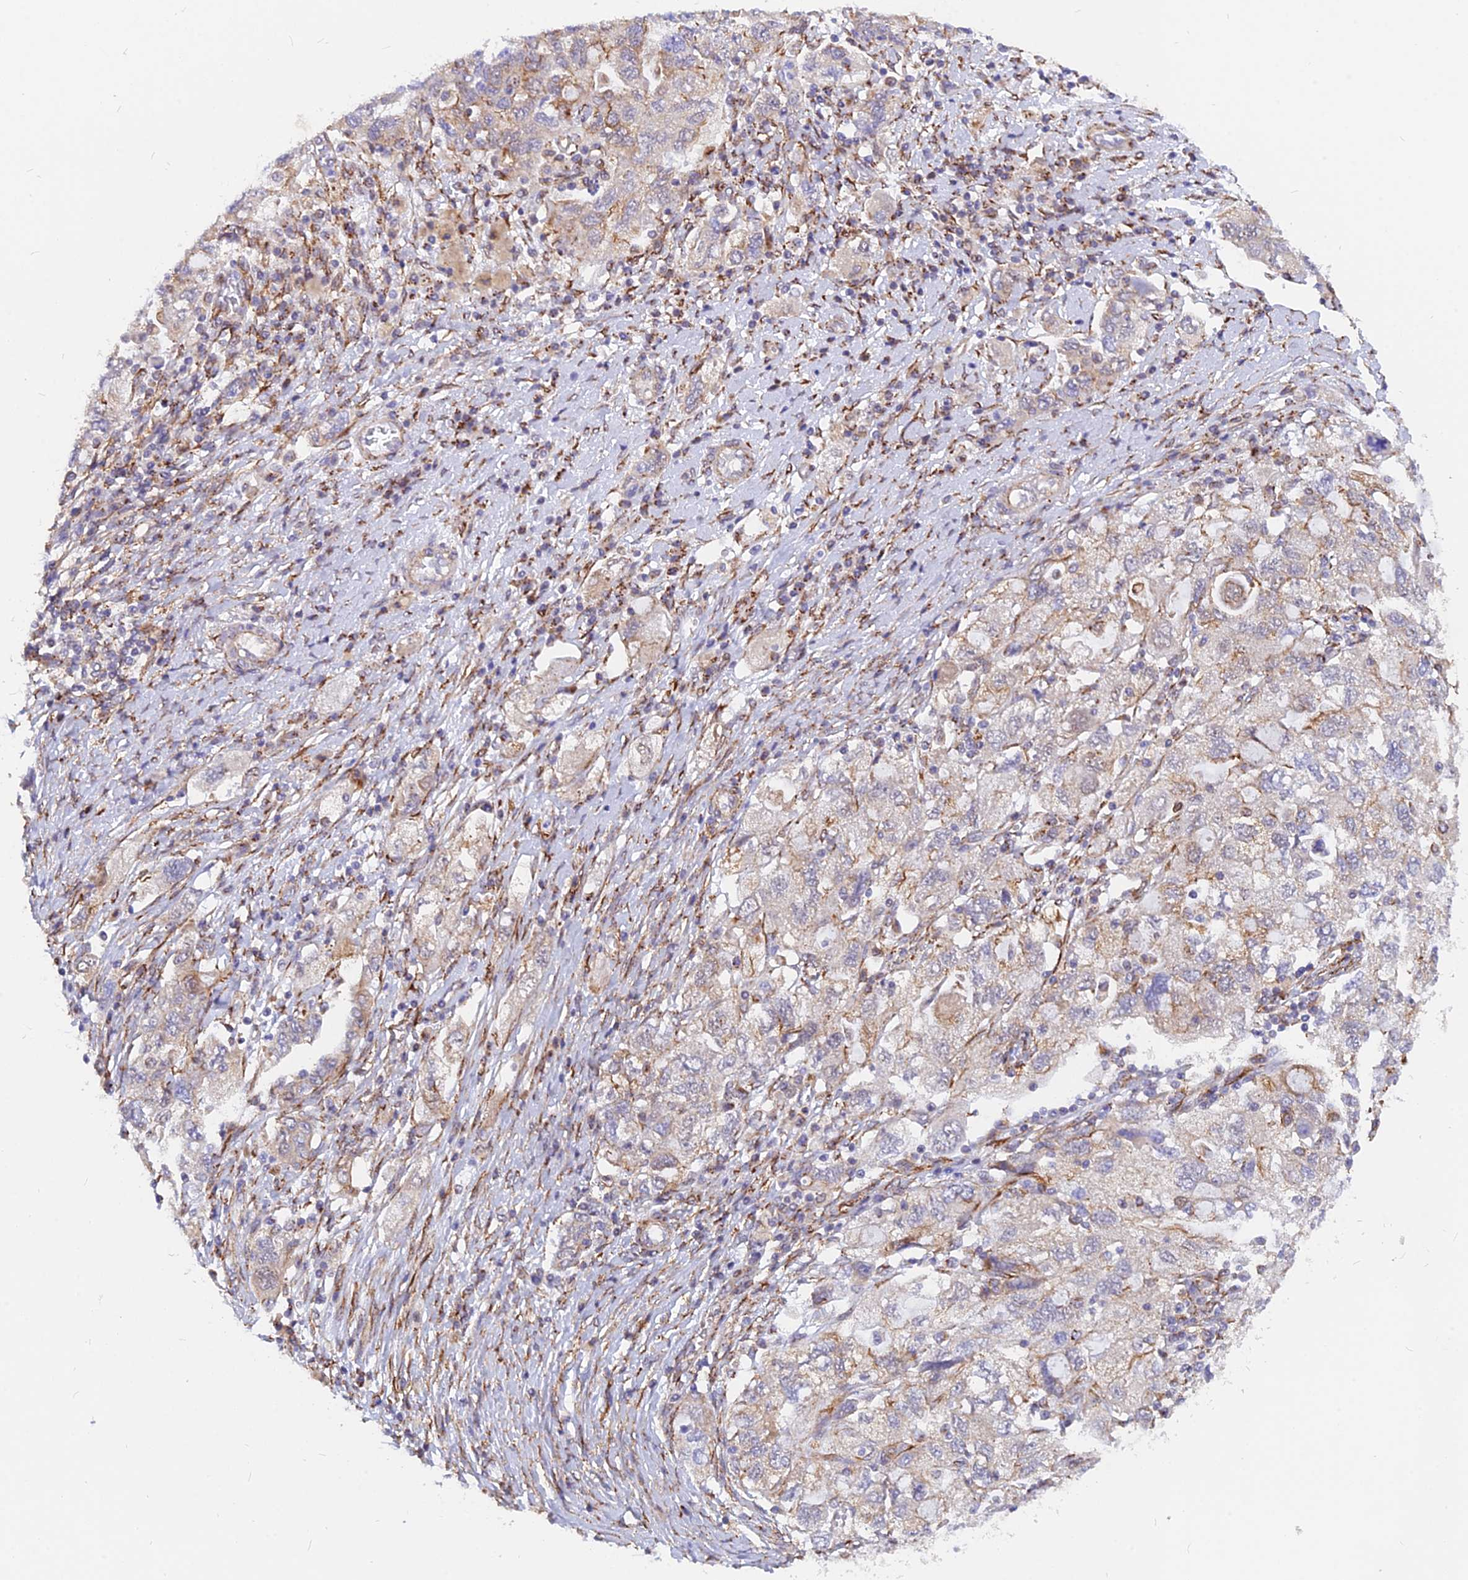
{"staining": {"intensity": "moderate", "quantity": "<25%", "location": "cytoplasmic/membranous"}, "tissue": "ovarian cancer", "cell_type": "Tumor cells", "image_type": "cancer", "snomed": [{"axis": "morphology", "description": "Carcinoma, NOS"}, {"axis": "morphology", "description": "Cystadenocarcinoma, serous, NOS"}, {"axis": "topography", "description": "Ovary"}], "caption": "This is a histology image of IHC staining of ovarian carcinoma, which shows moderate staining in the cytoplasmic/membranous of tumor cells.", "gene": "VSTM2L", "patient": {"sex": "female", "age": 69}}